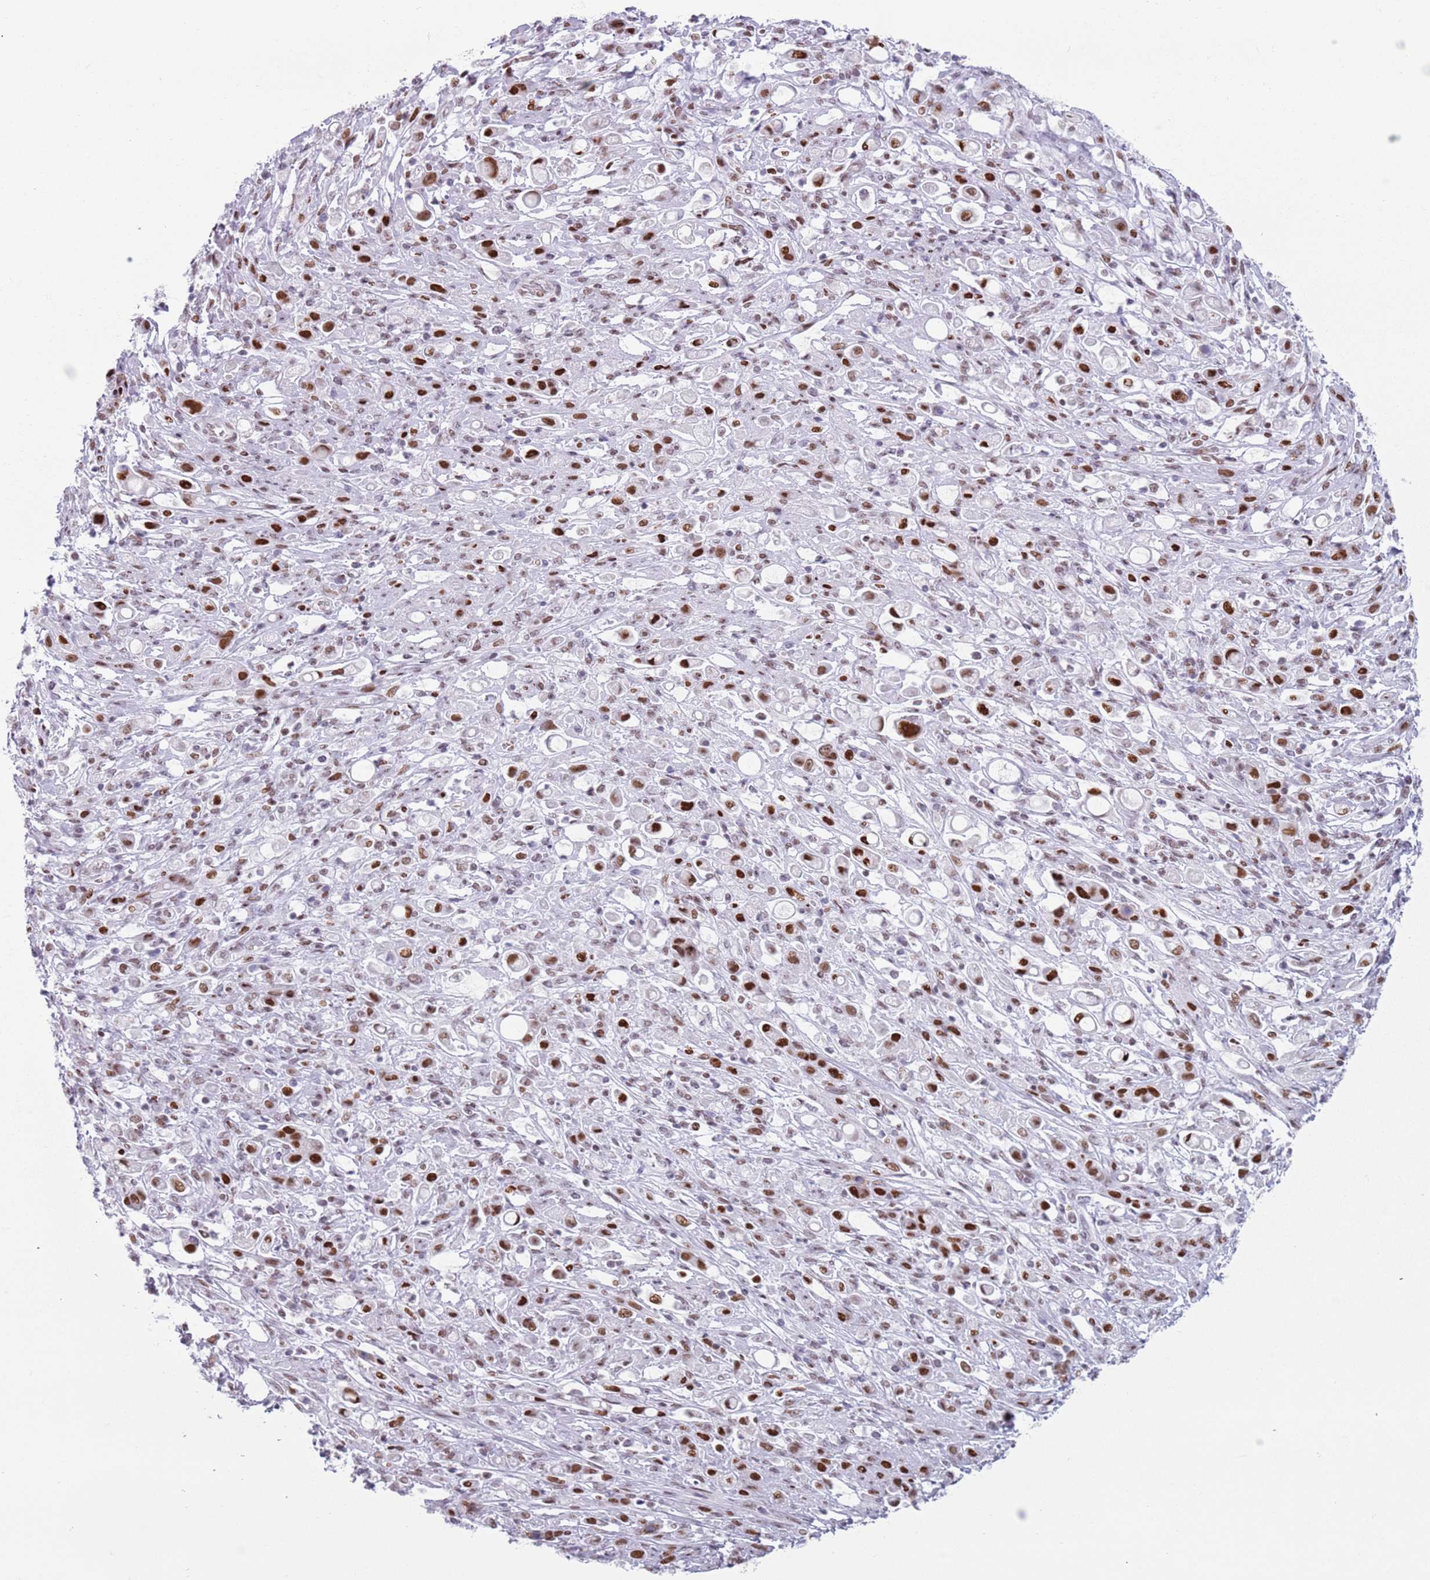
{"staining": {"intensity": "strong", "quantity": ">75%", "location": "nuclear"}, "tissue": "stomach cancer", "cell_type": "Tumor cells", "image_type": "cancer", "snomed": [{"axis": "morphology", "description": "Adenocarcinoma, NOS"}, {"axis": "topography", "description": "Stomach"}], "caption": "Stomach adenocarcinoma was stained to show a protein in brown. There is high levels of strong nuclear staining in about >75% of tumor cells. The protein of interest is shown in brown color, while the nuclei are stained blue.", "gene": "FAM104B", "patient": {"sex": "female", "age": 60}}